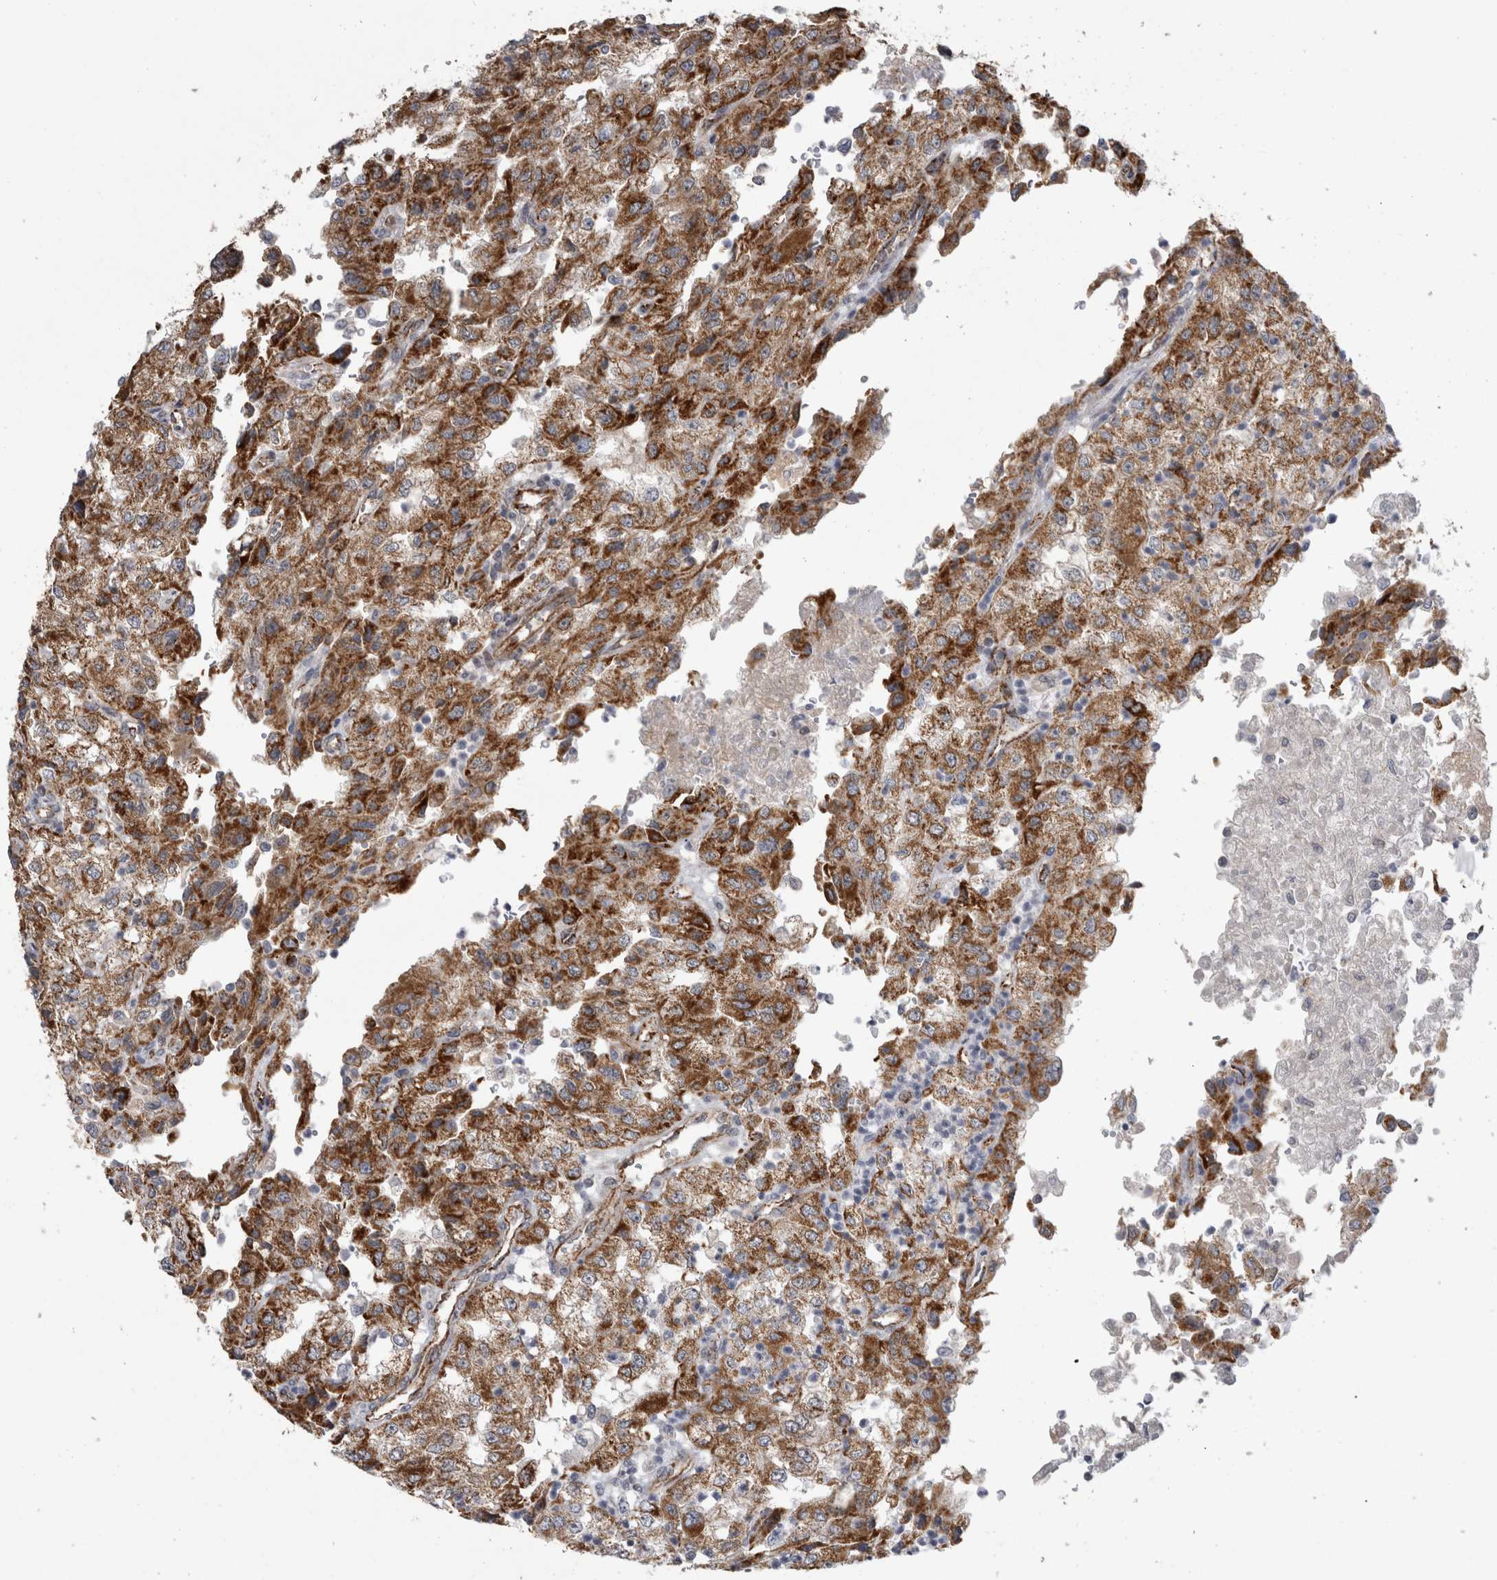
{"staining": {"intensity": "strong", "quantity": ">75%", "location": "cytoplasmic/membranous"}, "tissue": "renal cancer", "cell_type": "Tumor cells", "image_type": "cancer", "snomed": [{"axis": "morphology", "description": "Adenocarcinoma, NOS"}, {"axis": "topography", "description": "Kidney"}], "caption": "Tumor cells exhibit high levels of strong cytoplasmic/membranous positivity in approximately >75% of cells in human renal cancer (adenocarcinoma).", "gene": "ACOT7", "patient": {"sex": "female", "age": 54}}